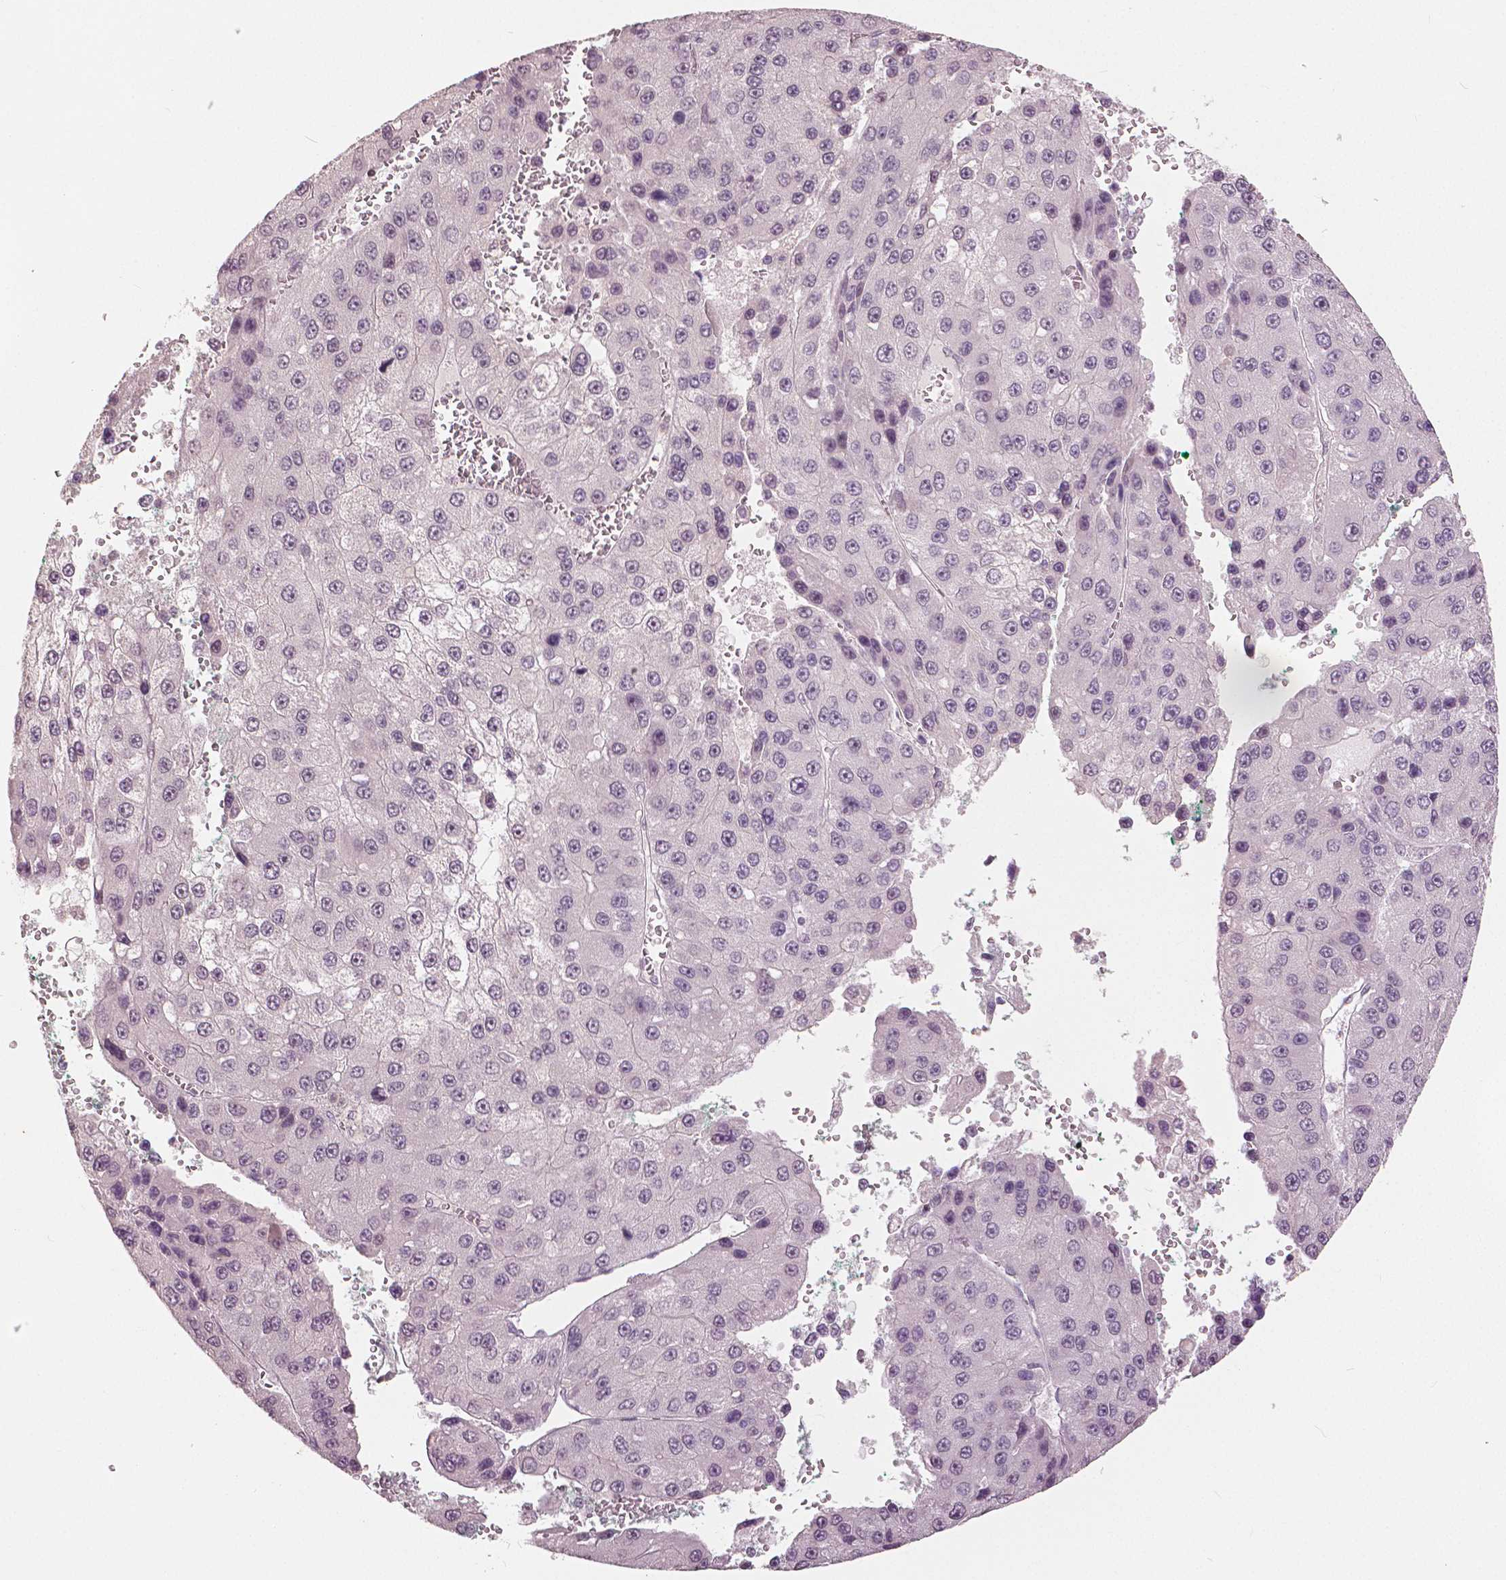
{"staining": {"intensity": "negative", "quantity": "none", "location": "none"}, "tissue": "liver cancer", "cell_type": "Tumor cells", "image_type": "cancer", "snomed": [{"axis": "morphology", "description": "Carcinoma, Hepatocellular, NOS"}, {"axis": "topography", "description": "Liver"}], "caption": "IHC of hepatocellular carcinoma (liver) reveals no positivity in tumor cells.", "gene": "NANOG", "patient": {"sex": "female", "age": 73}}